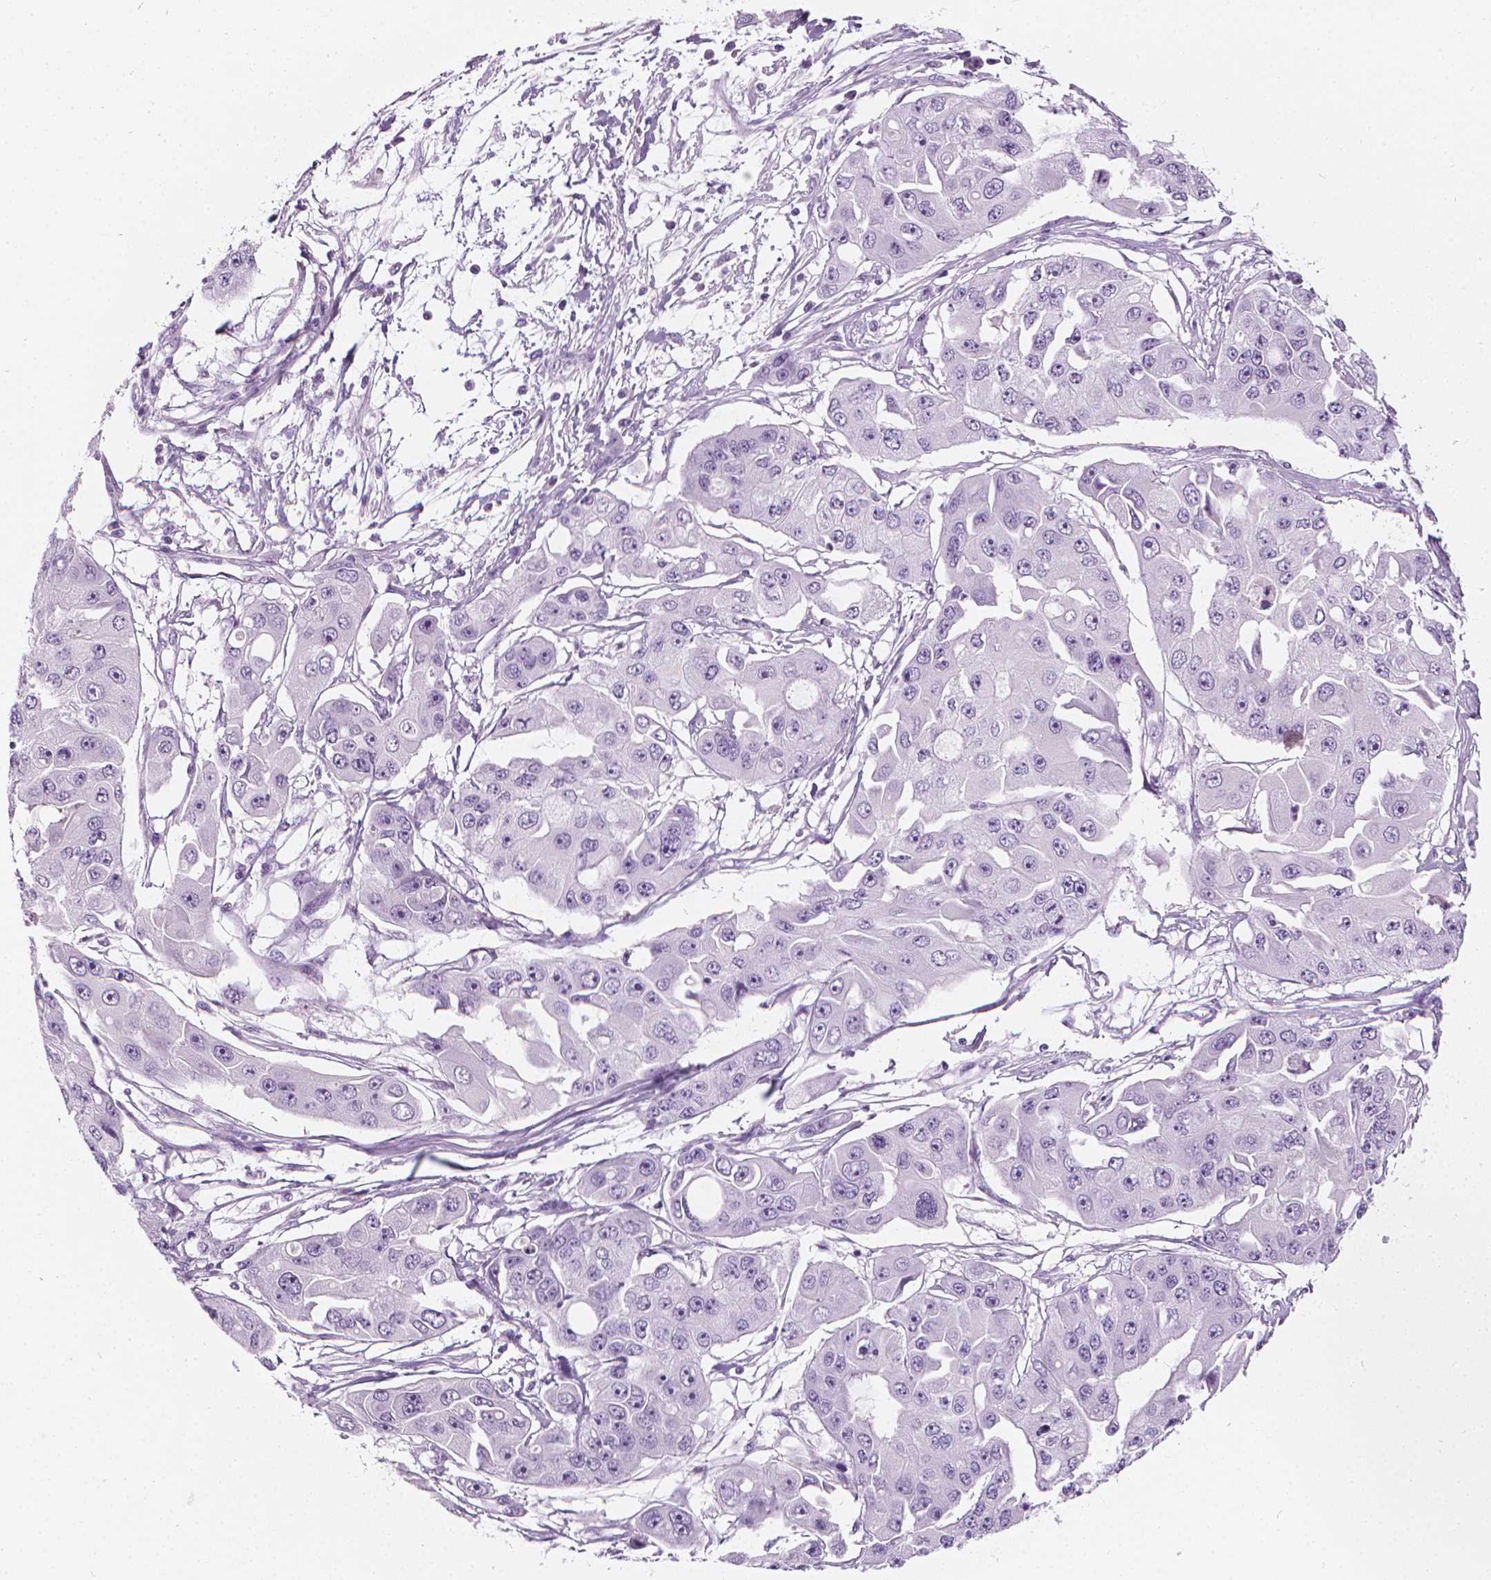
{"staining": {"intensity": "negative", "quantity": "none", "location": "none"}, "tissue": "ovarian cancer", "cell_type": "Tumor cells", "image_type": "cancer", "snomed": [{"axis": "morphology", "description": "Cystadenocarcinoma, serous, NOS"}, {"axis": "topography", "description": "Ovary"}], "caption": "High magnification brightfield microscopy of ovarian cancer (serous cystadenocarcinoma) stained with DAB (3,3'-diaminobenzidine) (brown) and counterstained with hematoxylin (blue): tumor cells show no significant positivity.", "gene": "SCG3", "patient": {"sex": "female", "age": 56}}